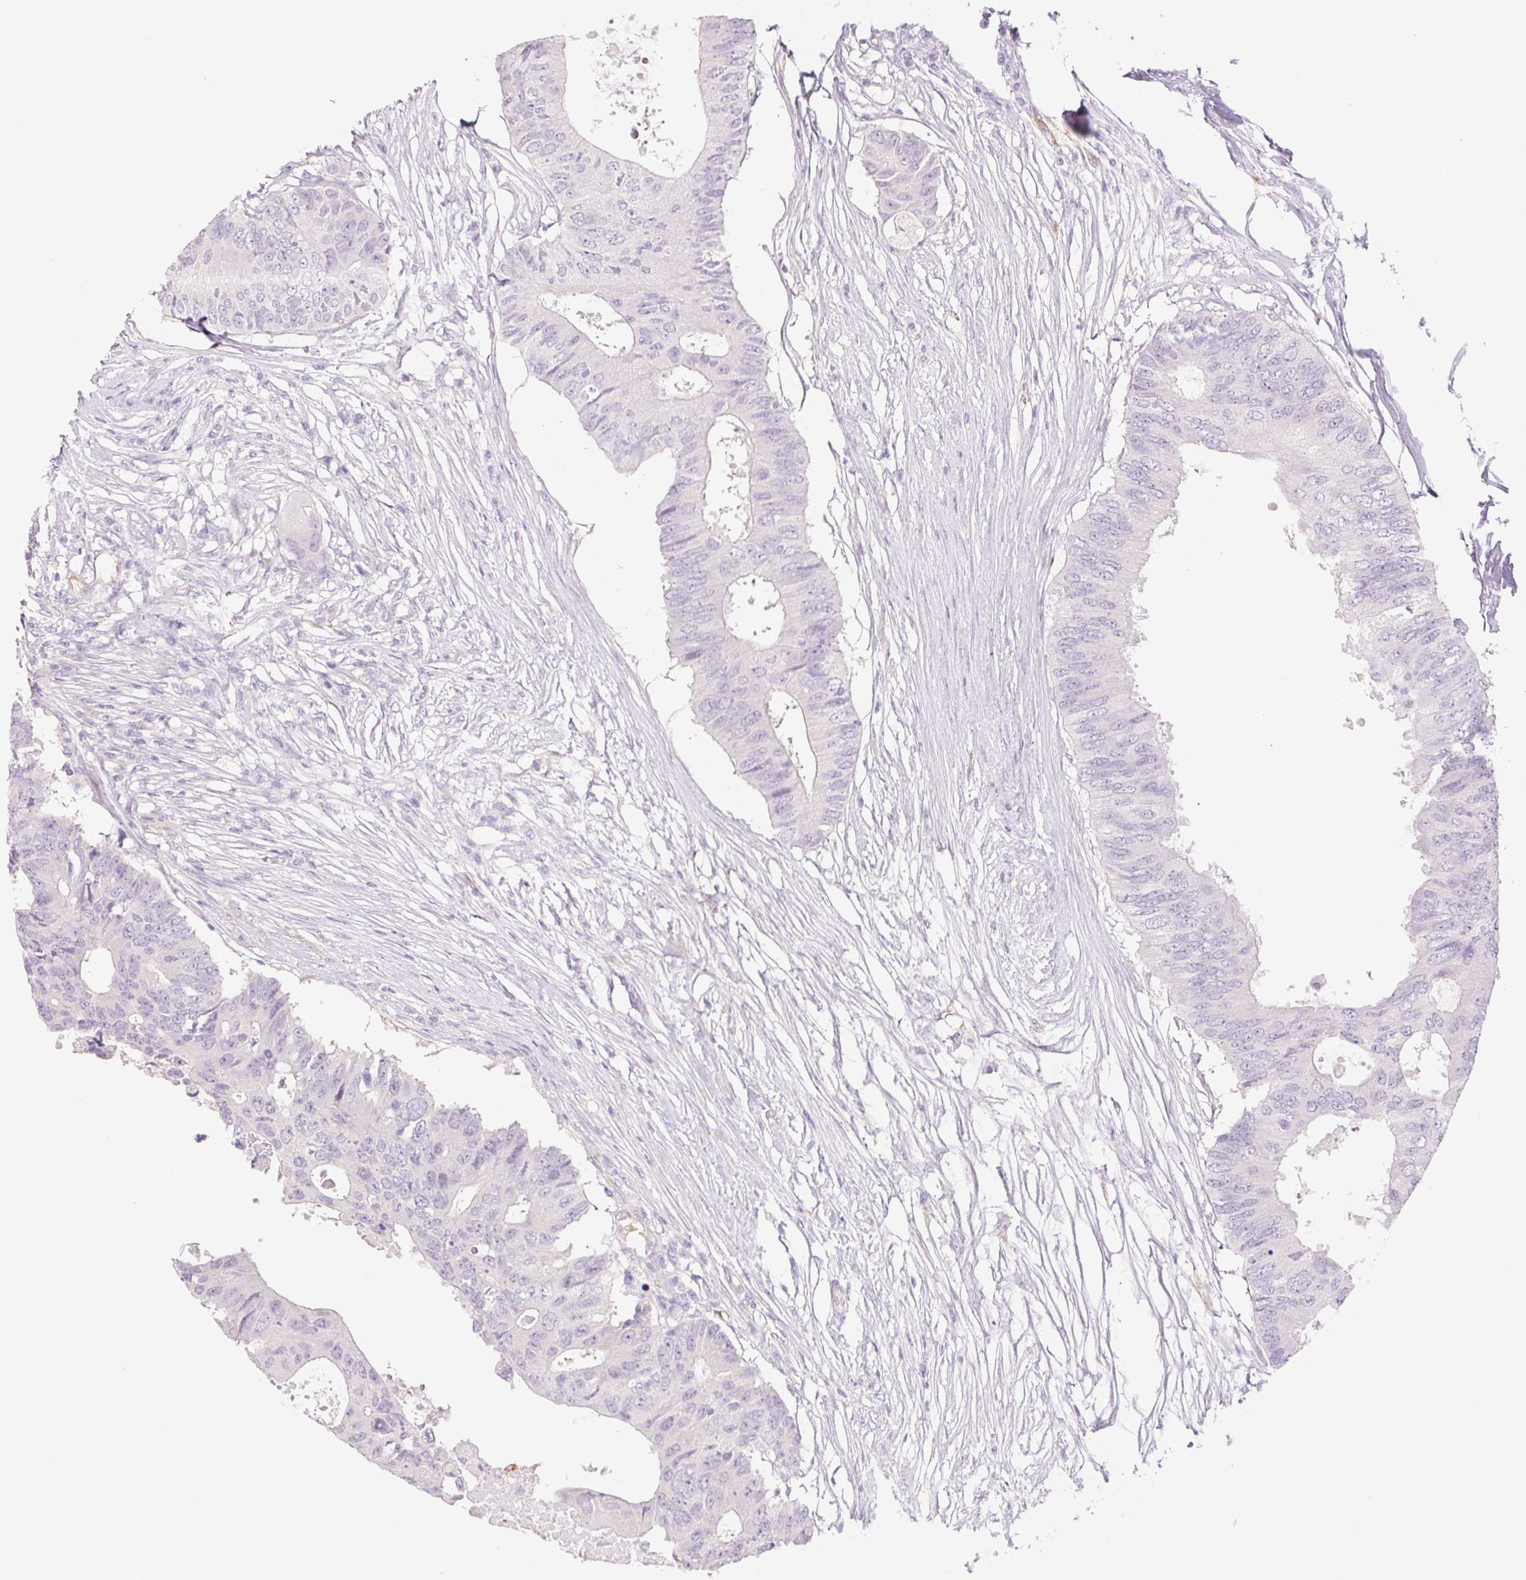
{"staining": {"intensity": "negative", "quantity": "none", "location": "none"}, "tissue": "colorectal cancer", "cell_type": "Tumor cells", "image_type": "cancer", "snomed": [{"axis": "morphology", "description": "Adenocarcinoma, NOS"}, {"axis": "topography", "description": "Colon"}], "caption": "High power microscopy histopathology image of an immunohistochemistry (IHC) histopathology image of colorectal cancer (adenocarcinoma), revealing no significant positivity in tumor cells.", "gene": "IGFL3", "patient": {"sex": "male", "age": 71}}